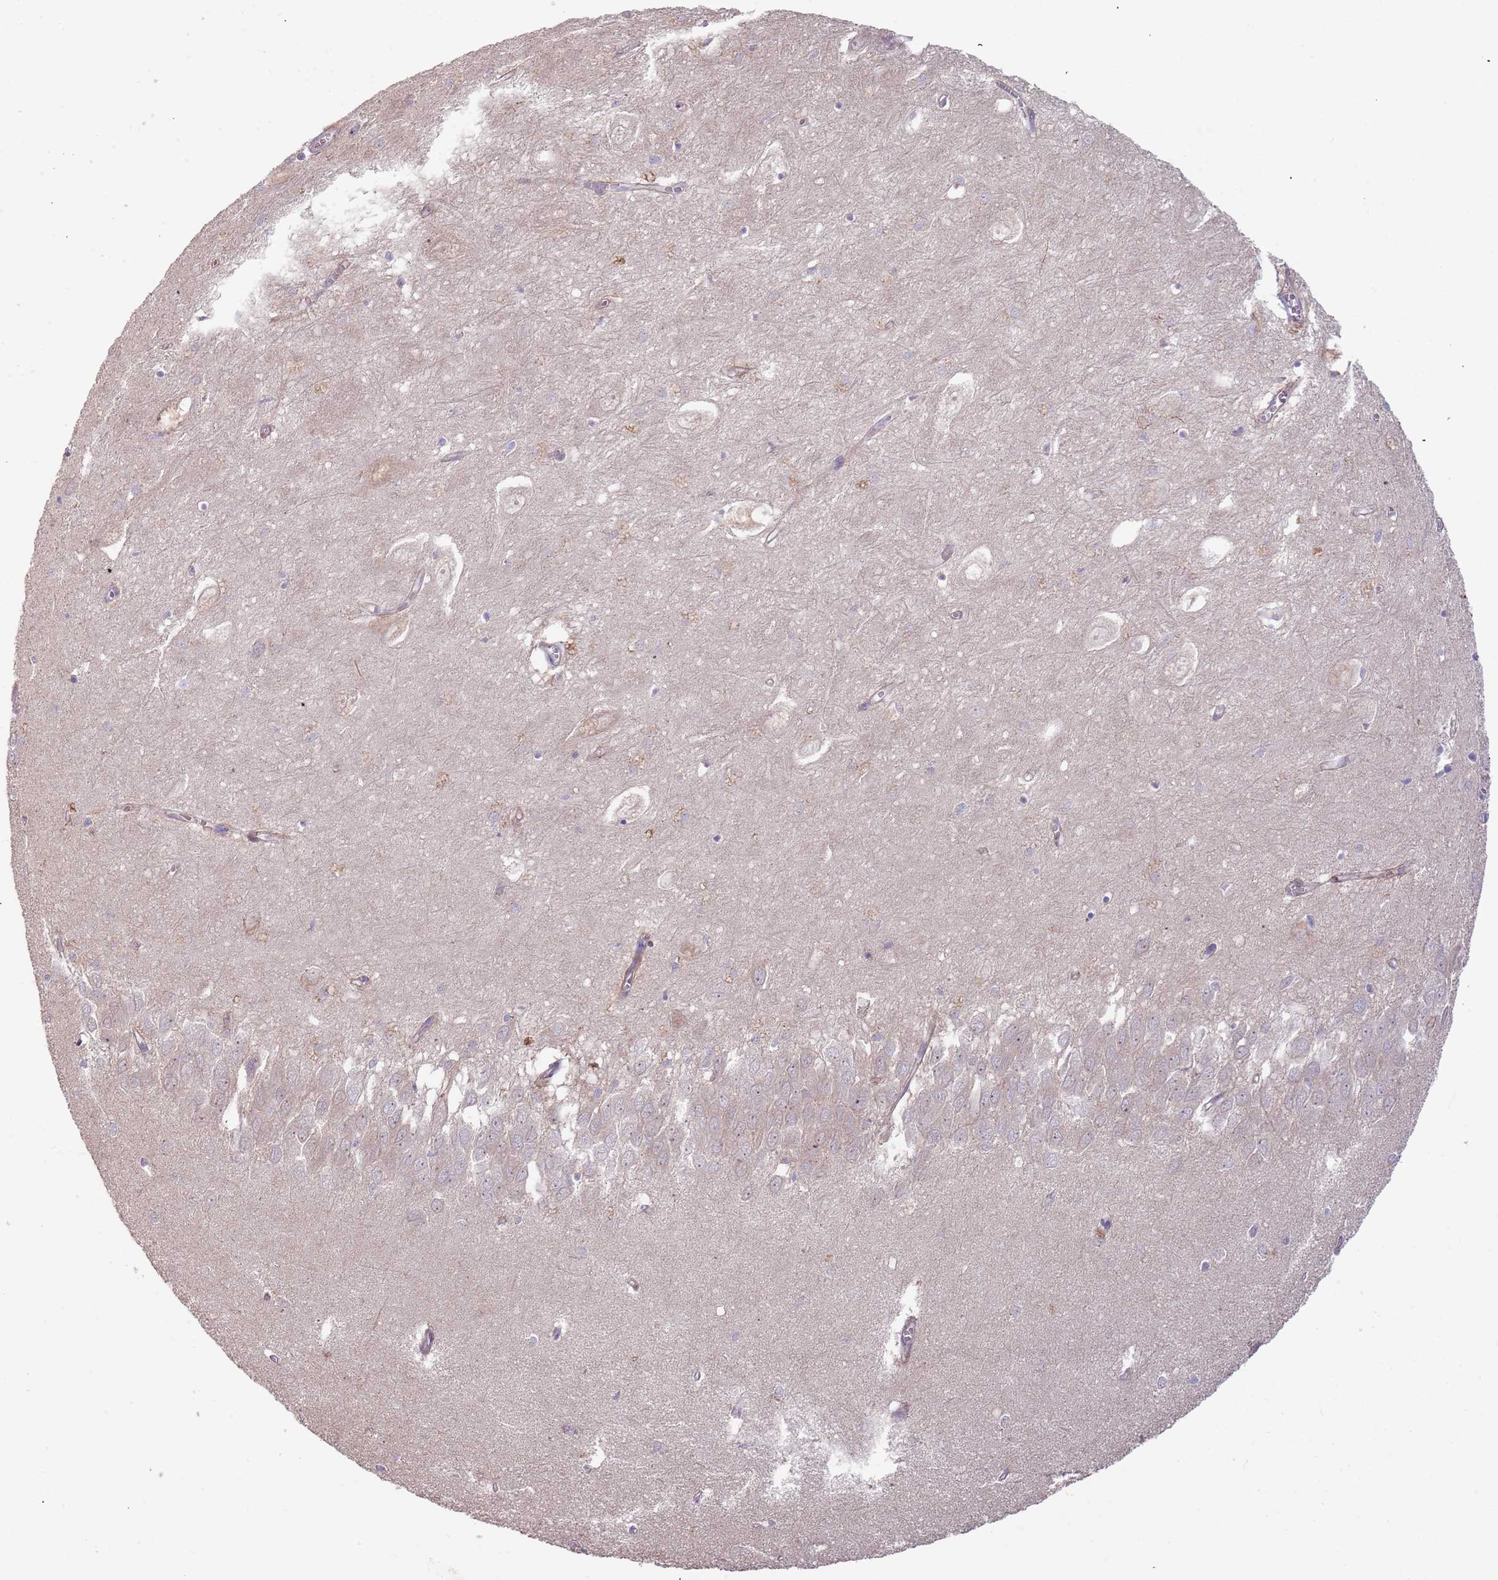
{"staining": {"intensity": "negative", "quantity": "none", "location": "none"}, "tissue": "hippocampus", "cell_type": "Glial cells", "image_type": "normal", "snomed": [{"axis": "morphology", "description": "Normal tissue, NOS"}, {"axis": "topography", "description": "Hippocampus"}], "caption": "IHC of unremarkable hippocampus reveals no staining in glial cells.", "gene": "TRAPPC6B", "patient": {"sex": "female", "age": 64}}